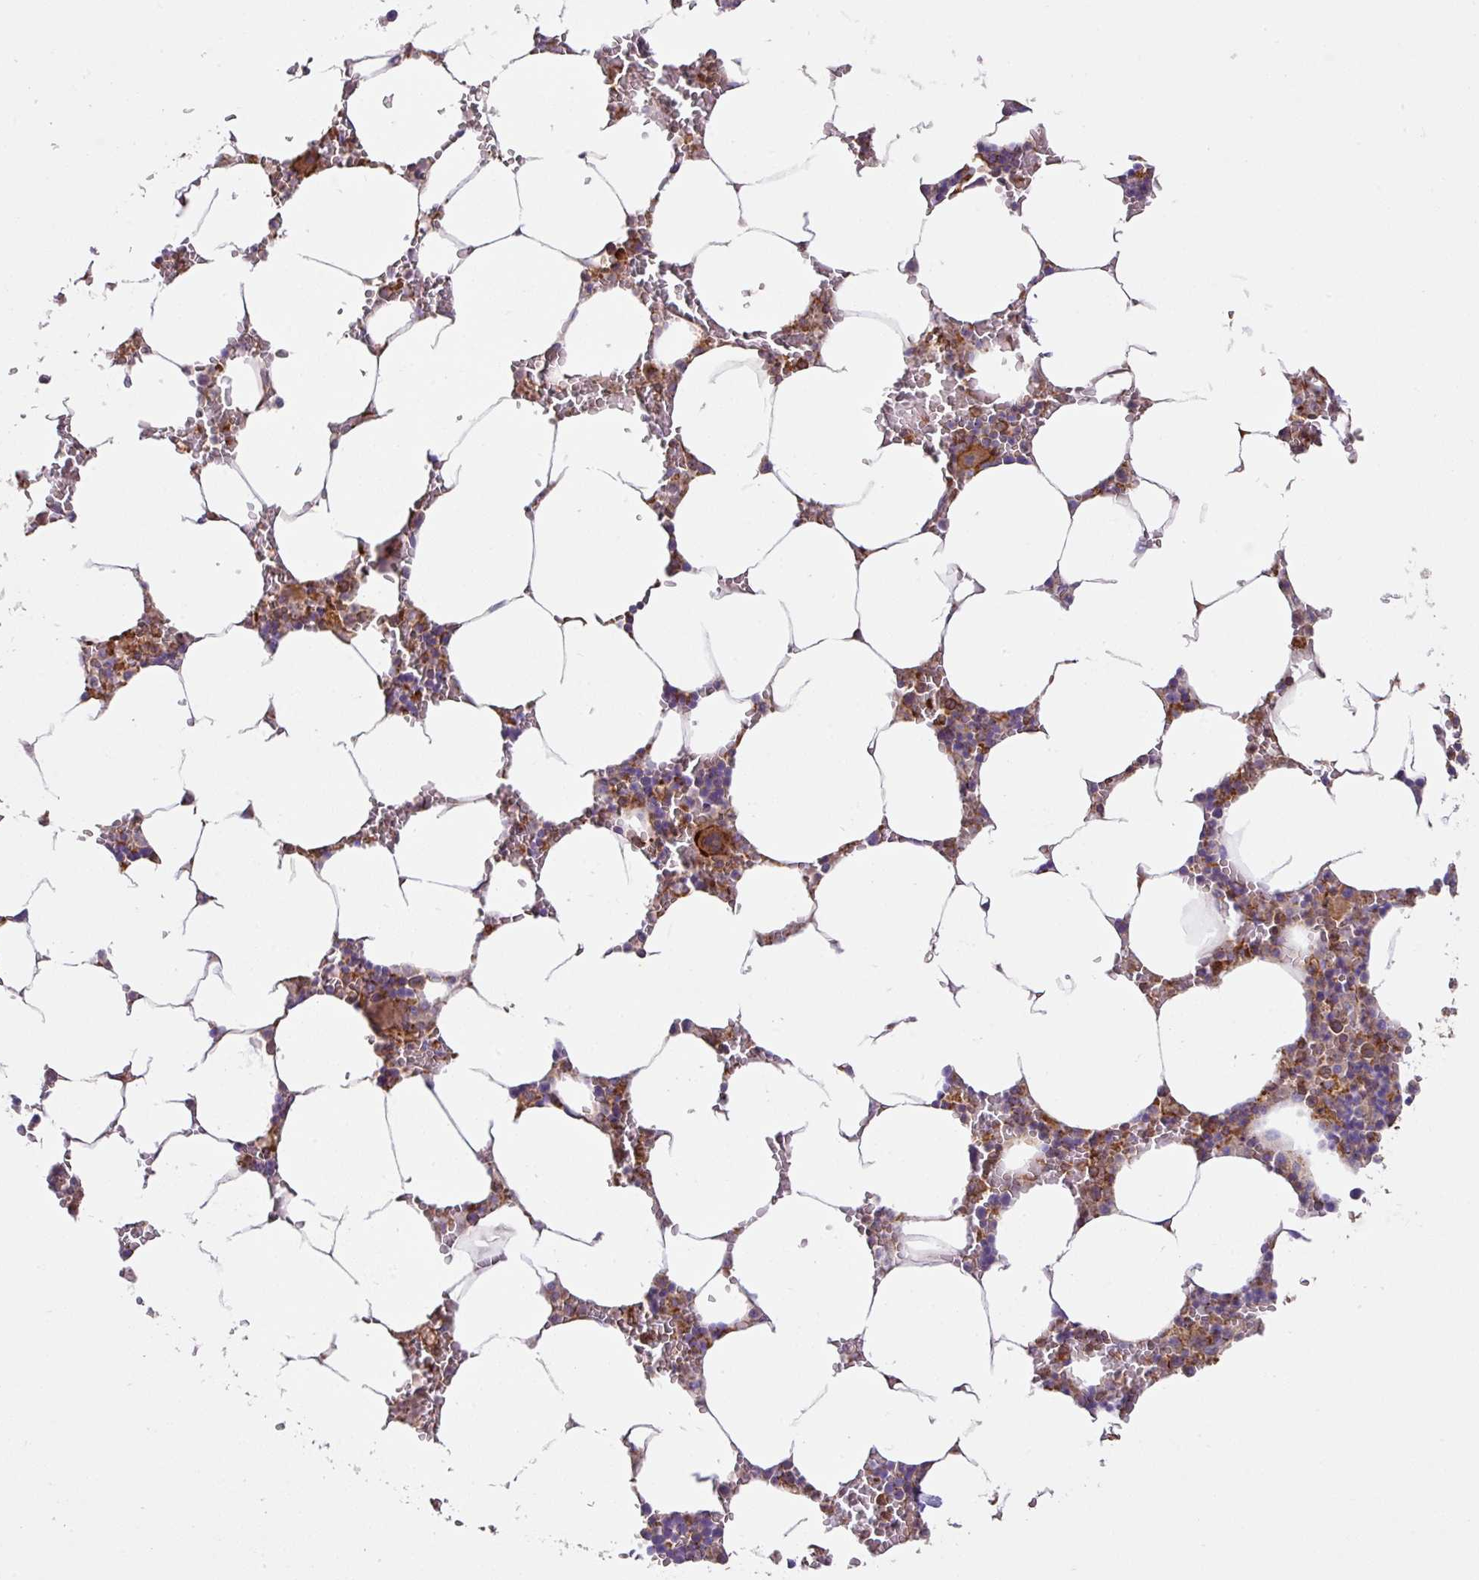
{"staining": {"intensity": "moderate", "quantity": "25%-75%", "location": "cytoplasmic/membranous"}, "tissue": "bone marrow", "cell_type": "Hematopoietic cells", "image_type": "normal", "snomed": [{"axis": "morphology", "description": "Normal tissue, NOS"}, {"axis": "topography", "description": "Bone marrow"}], "caption": "The histopathology image displays staining of unremarkable bone marrow, revealing moderate cytoplasmic/membranous protein positivity (brown color) within hematopoietic cells. Immunohistochemistry stains the protein of interest in brown and the nuclei are stained blue.", "gene": "RIC1", "patient": {"sex": "male", "age": 70}}